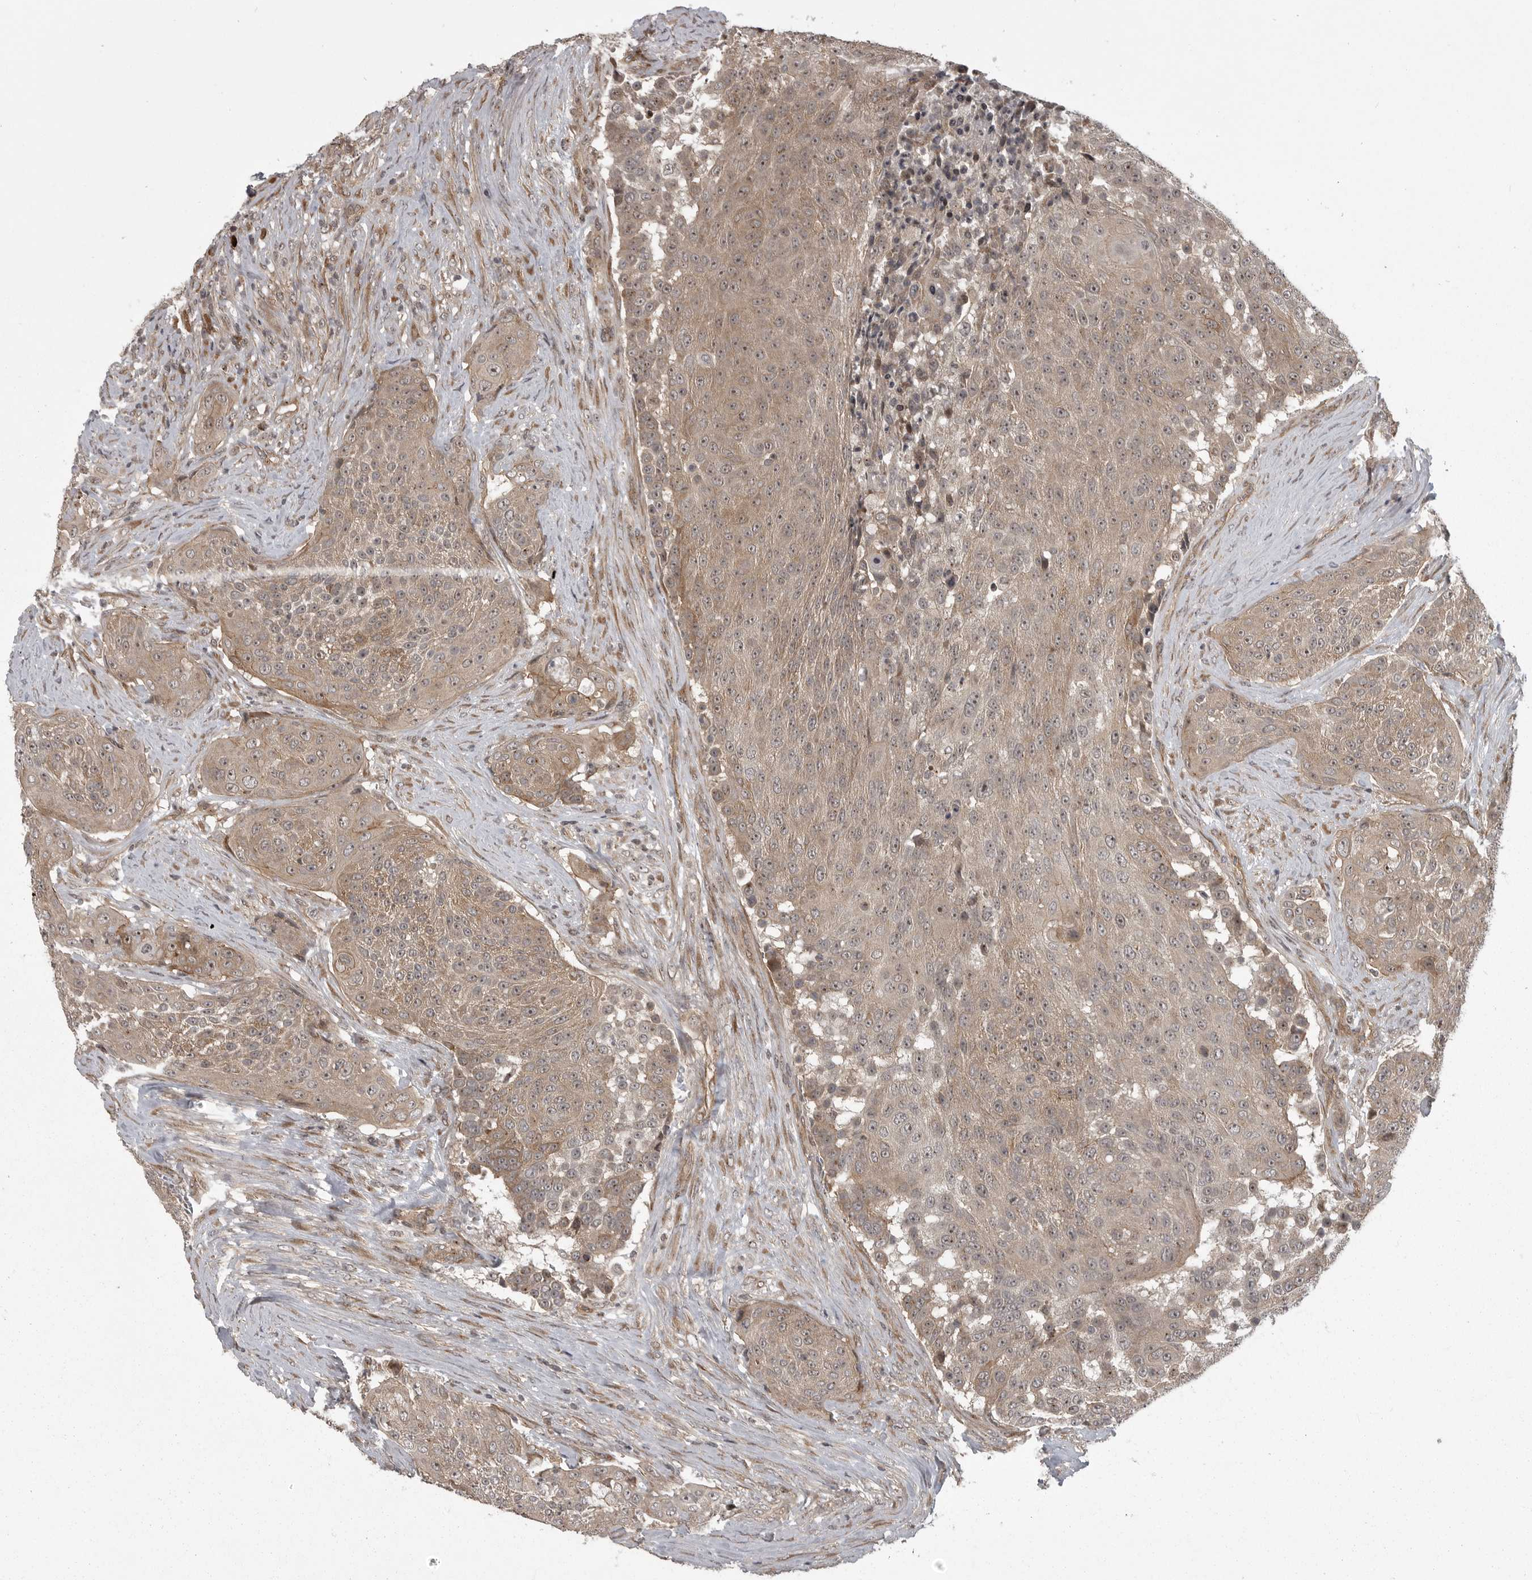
{"staining": {"intensity": "weak", "quantity": ">75%", "location": "cytoplasmic/membranous"}, "tissue": "urothelial cancer", "cell_type": "Tumor cells", "image_type": "cancer", "snomed": [{"axis": "morphology", "description": "Urothelial carcinoma, High grade"}, {"axis": "topography", "description": "Urinary bladder"}], "caption": "Immunohistochemistry of urothelial carcinoma (high-grade) displays low levels of weak cytoplasmic/membranous positivity in about >75% of tumor cells.", "gene": "DNAJC8", "patient": {"sex": "female", "age": 63}}